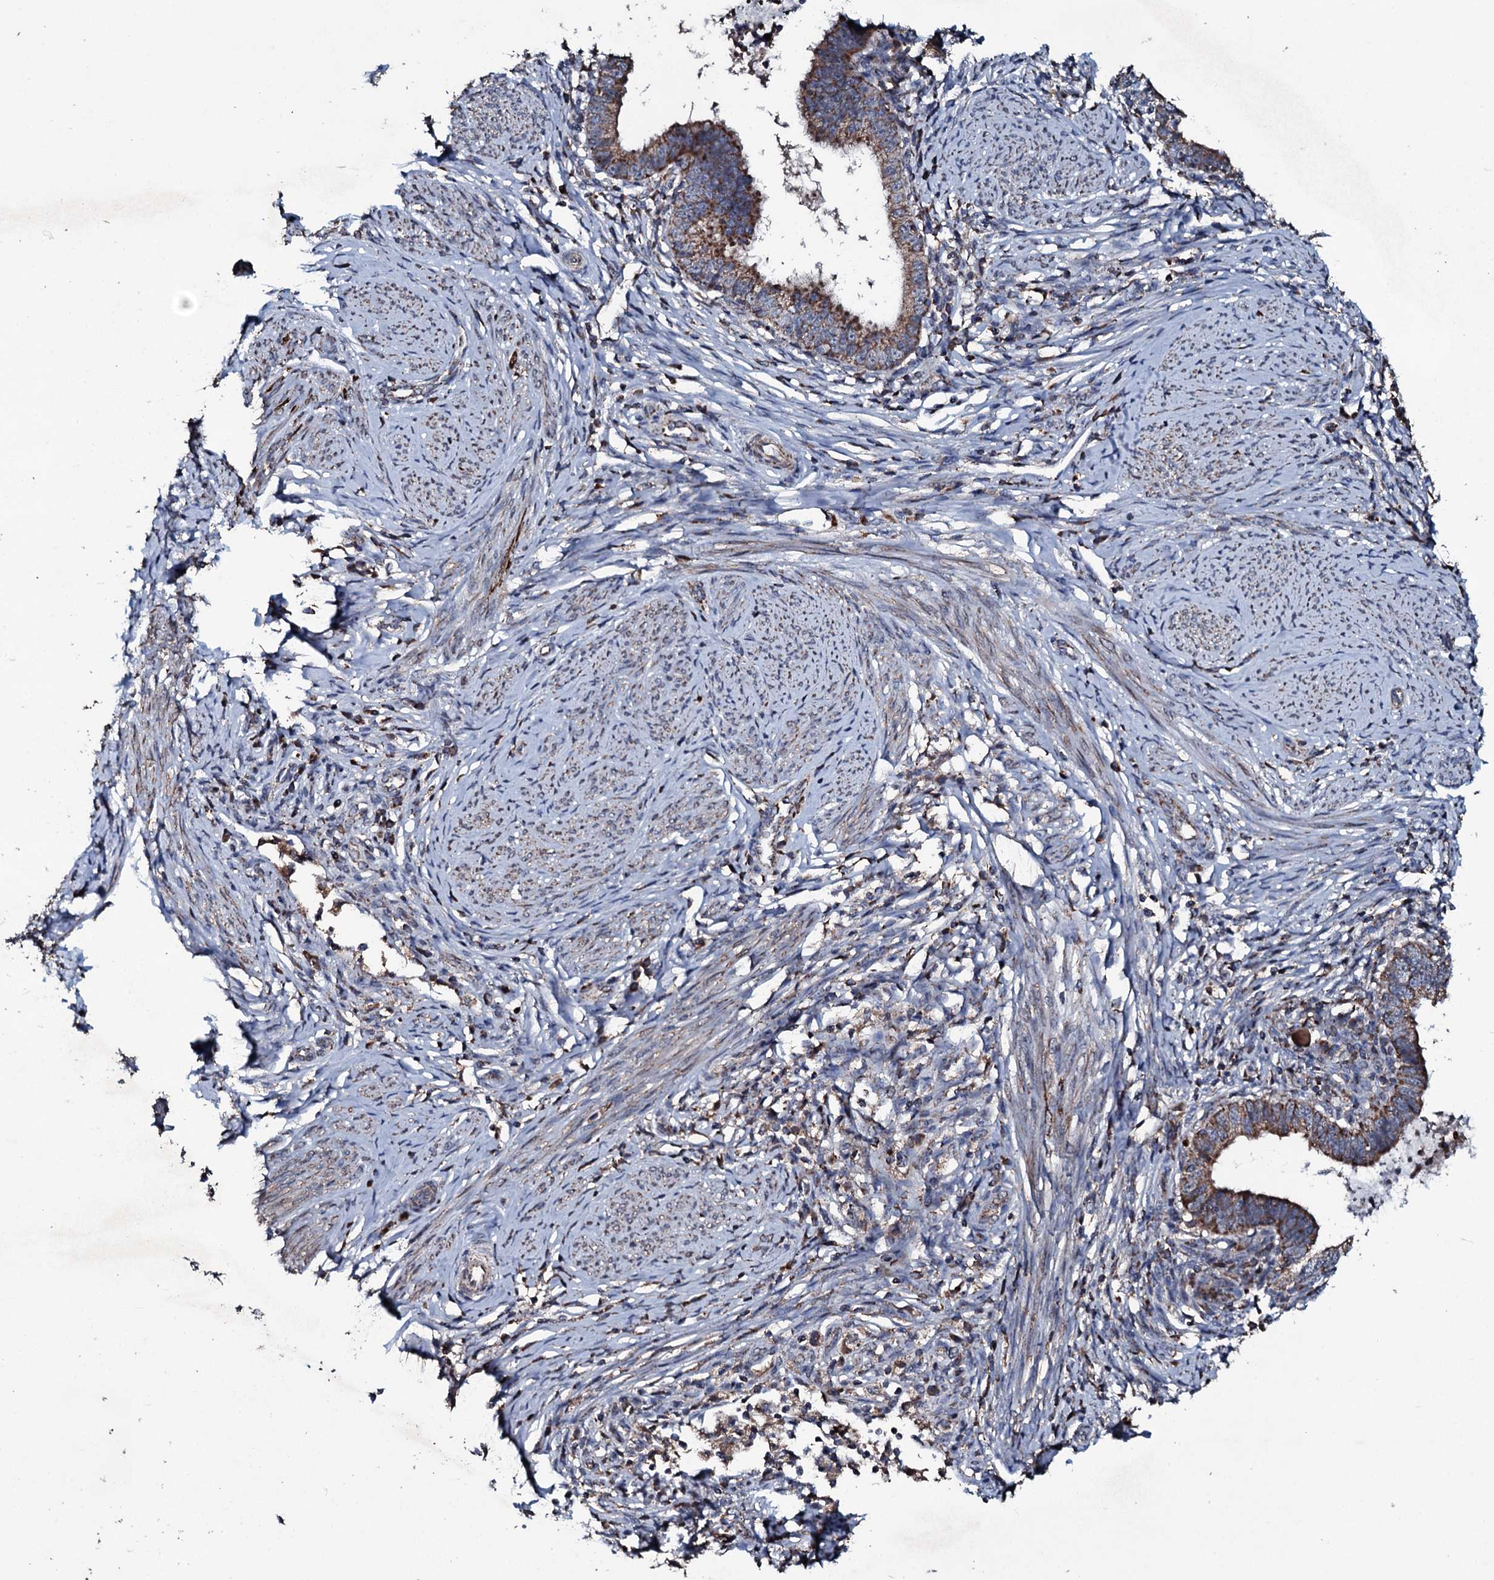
{"staining": {"intensity": "strong", "quantity": ">75%", "location": "cytoplasmic/membranous"}, "tissue": "cervical cancer", "cell_type": "Tumor cells", "image_type": "cancer", "snomed": [{"axis": "morphology", "description": "Adenocarcinoma, NOS"}, {"axis": "topography", "description": "Cervix"}], "caption": "Immunohistochemistry of human cervical adenocarcinoma demonstrates high levels of strong cytoplasmic/membranous staining in about >75% of tumor cells.", "gene": "DYNC2I2", "patient": {"sex": "female", "age": 36}}